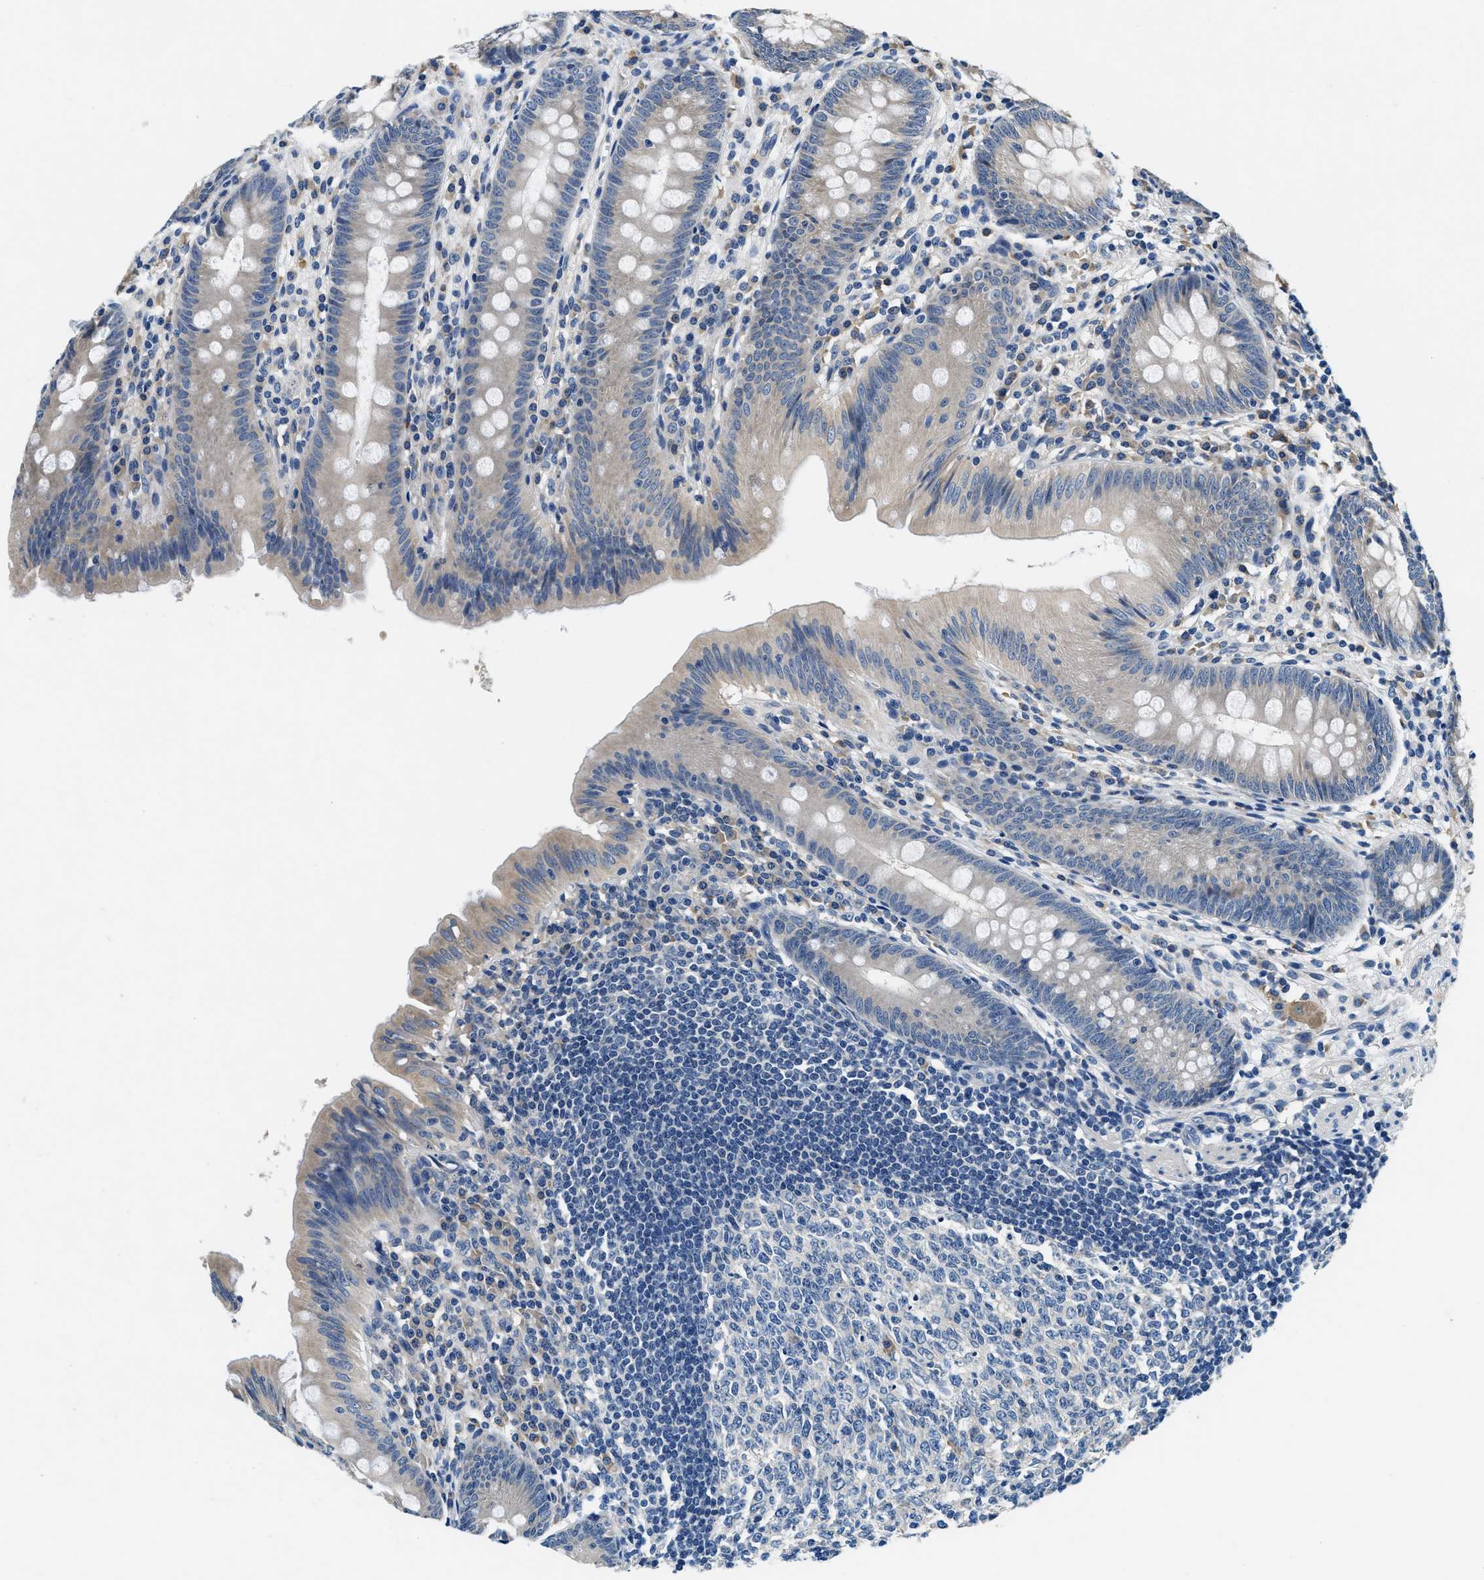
{"staining": {"intensity": "weak", "quantity": "<25%", "location": "cytoplasmic/membranous"}, "tissue": "appendix", "cell_type": "Glandular cells", "image_type": "normal", "snomed": [{"axis": "morphology", "description": "Normal tissue, NOS"}, {"axis": "topography", "description": "Appendix"}], "caption": "IHC of normal appendix shows no expression in glandular cells.", "gene": "ALDH3A2", "patient": {"sex": "male", "age": 56}}